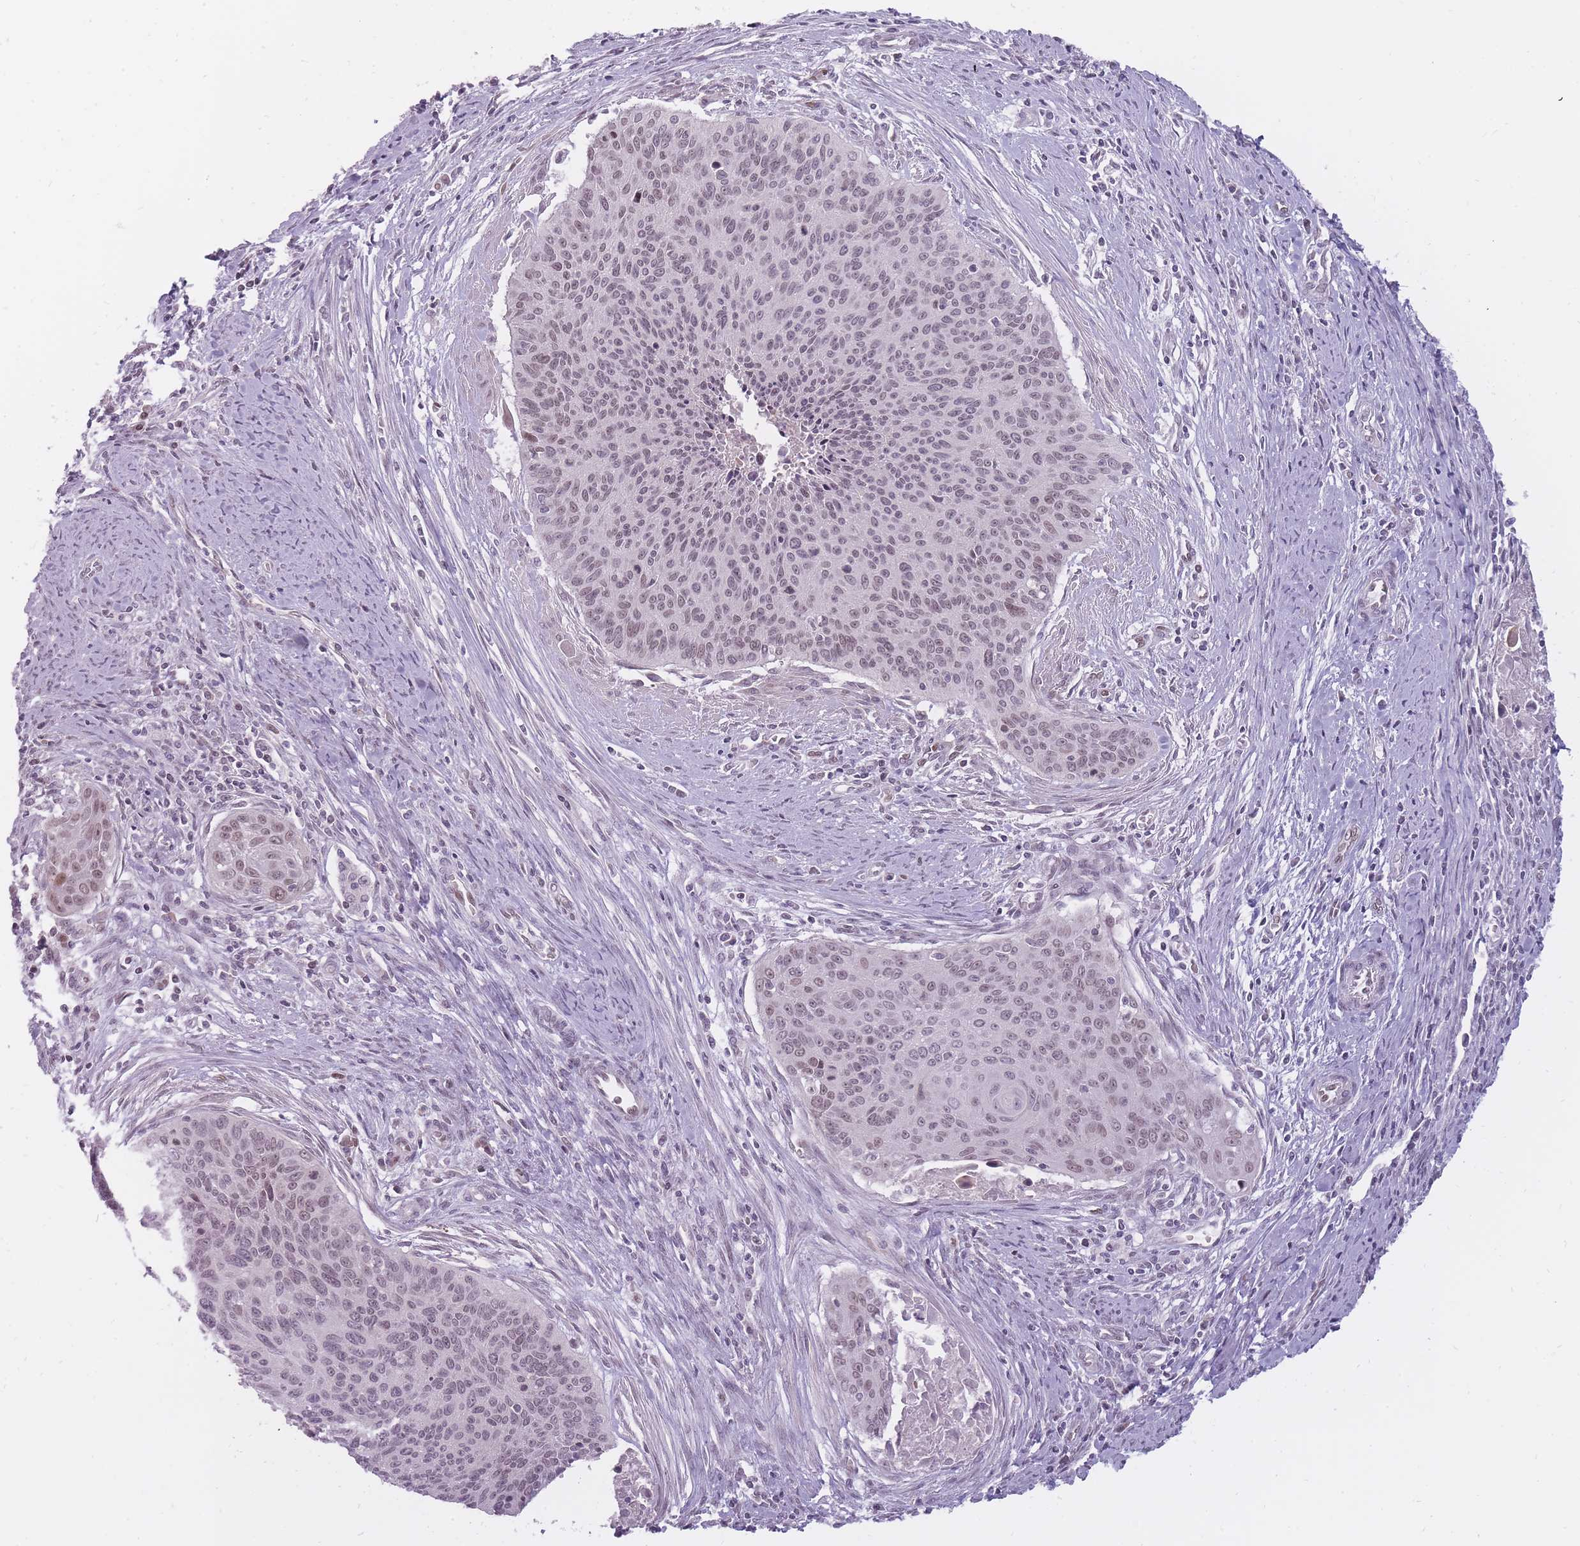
{"staining": {"intensity": "weak", "quantity": ">75%", "location": "nuclear"}, "tissue": "cervical cancer", "cell_type": "Tumor cells", "image_type": "cancer", "snomed": [{"axis": "morphology", "description": "Squamous cell carcinoma, NOS"}, {"axis": "topography", "description": "Cervix"}], "caption": "Immunohistochemistry (DAB) staining of human cervical squamous cell carcinoma demonstrates weak nuclear protein positivity in approximately >75% of tumor cells.", "gene": "POMZP3", "patient": {"sex": "female", "age": 55}}